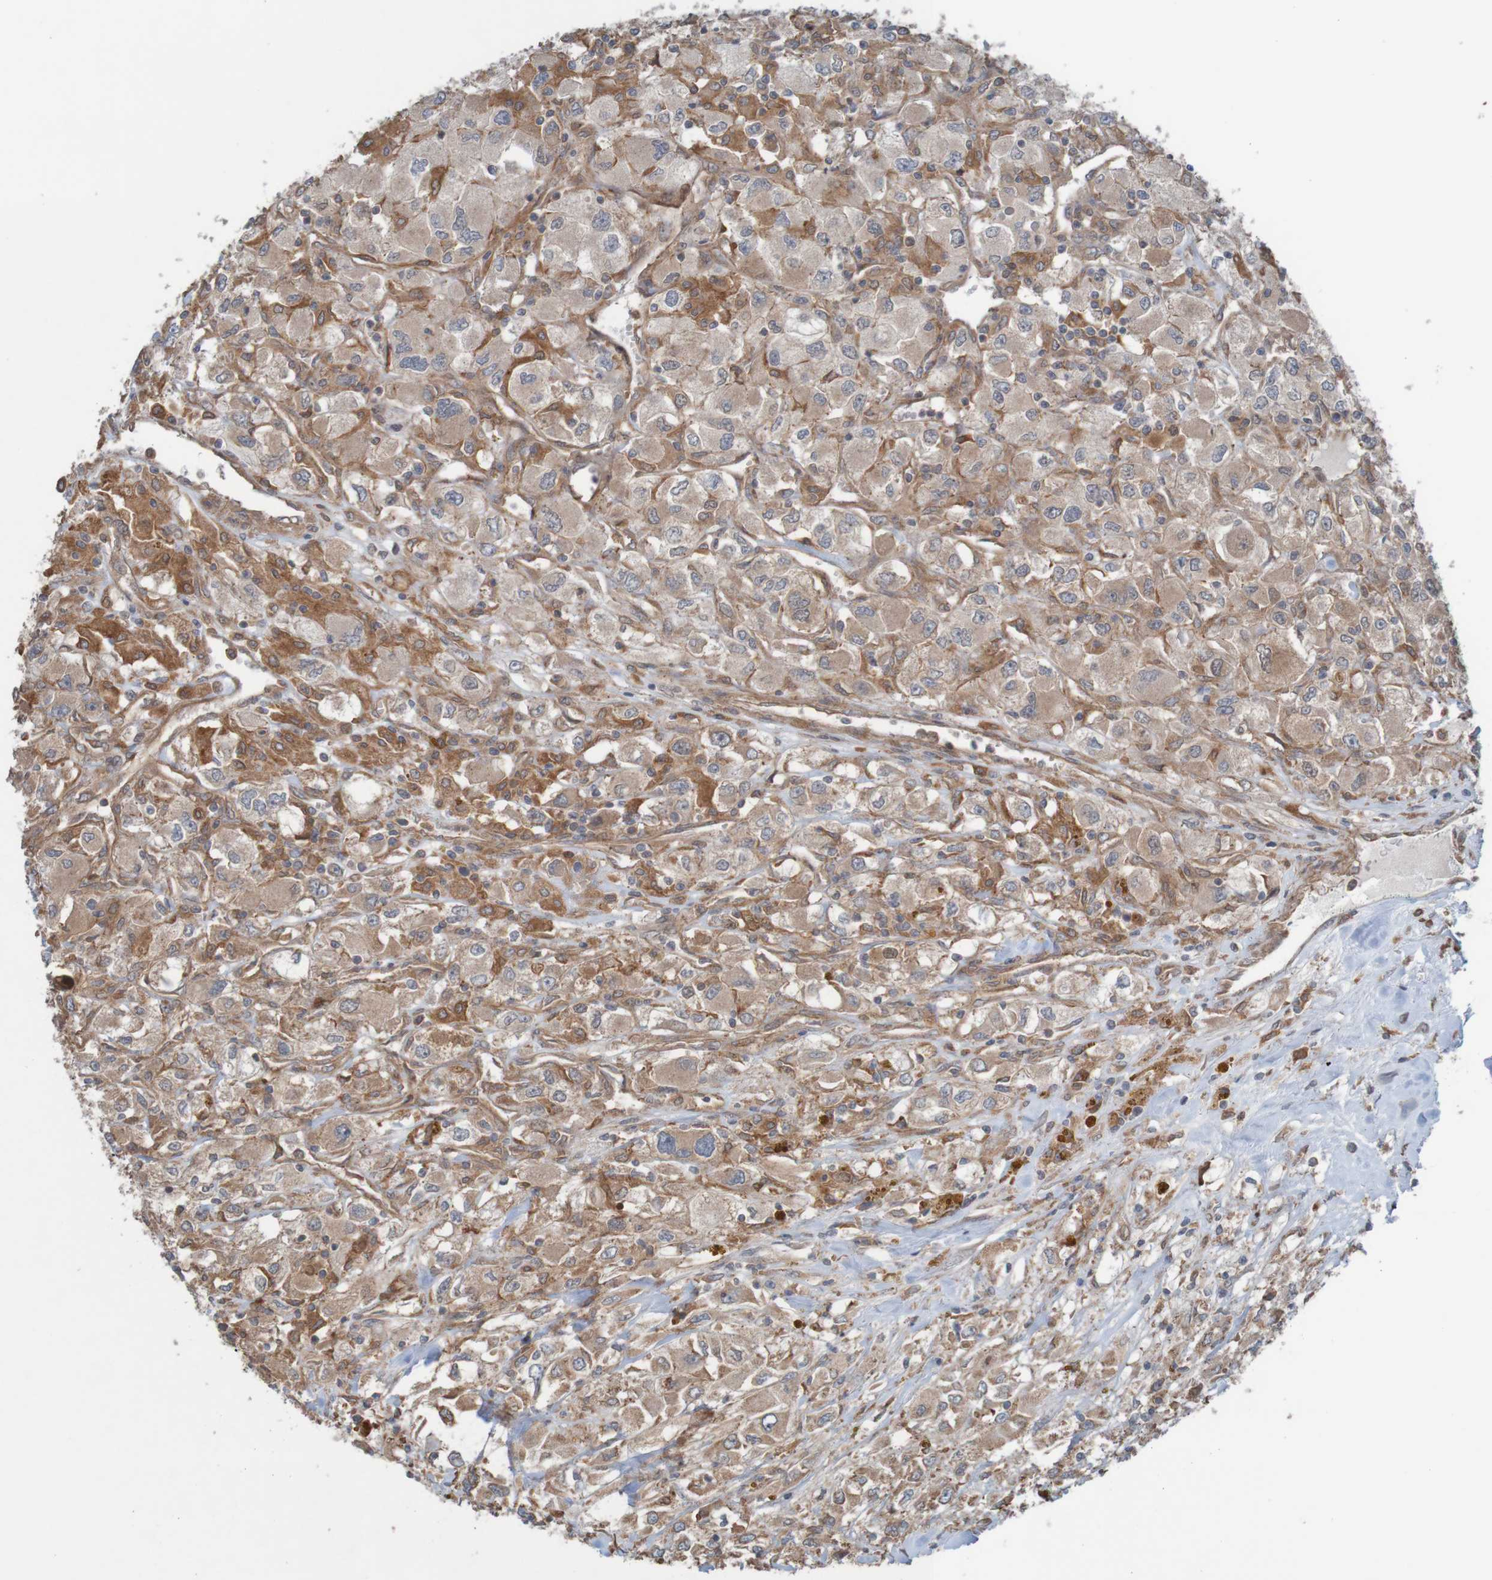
{"staining": {"intensity": "moderate", "quantity": ">75%", "location": "cytoplasmic/membranous"}, "tissue": "renal cancer", "cell_type": "Tumor cells", "image_type": "cancer", "snomed": [{"axis": "morphology", "description": "Adenocarcinoma, NOS"}, {"axis": "topography", "description": "Kidney"}], "caption": "A brown stain shows moderate cytoplasmic/membranous expression of a protein in adenocarcinoma (renal) tumor cells. The staining was performed using DAB (3,3'-diaminobenzidine), with brown indicating positive protein expression. Nuclei are stained blue with hematoxylin.", "gene": "ARHGEF11", "patient": {"sex": "female", "age": 52}}